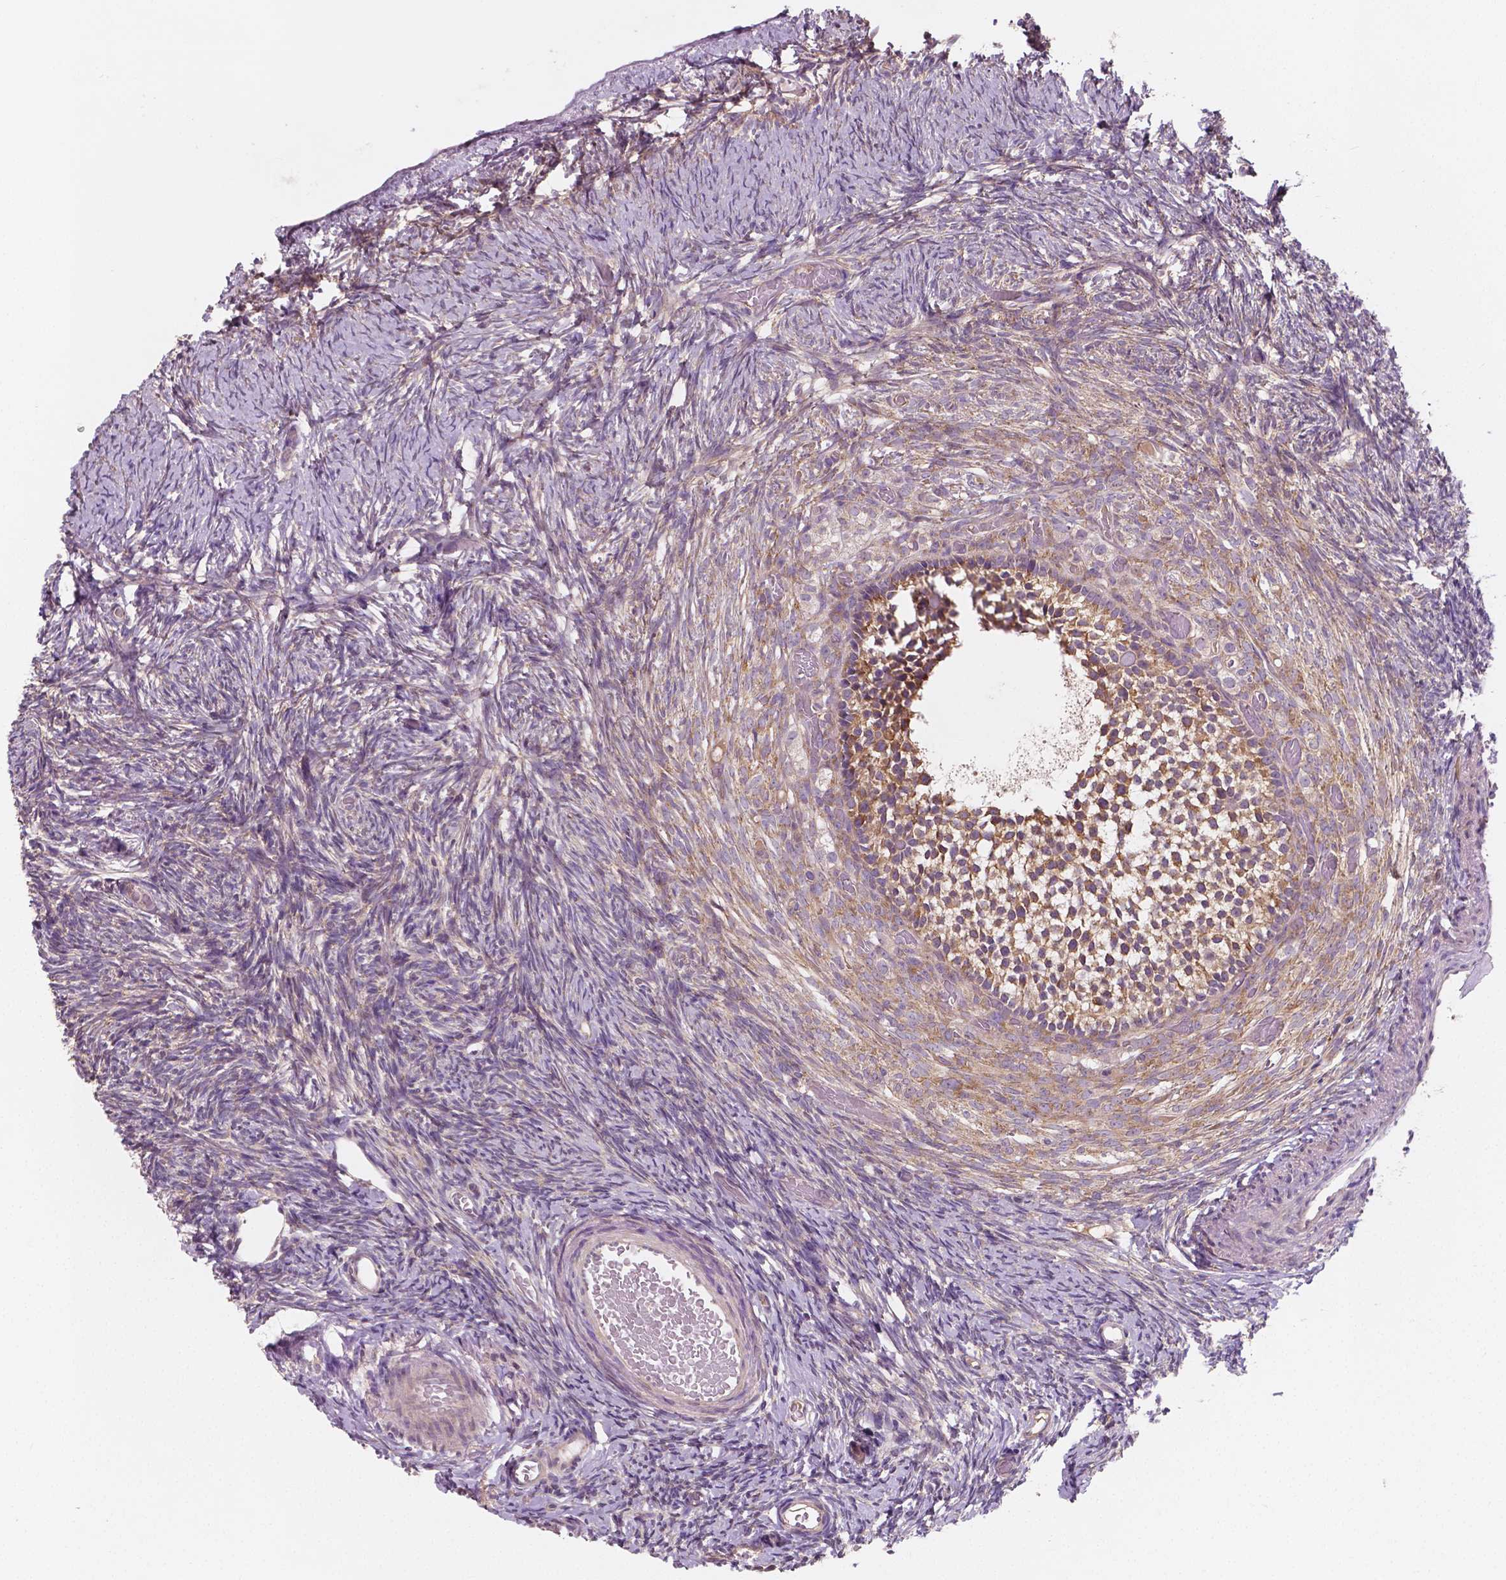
{"staining": {"intensity": "weak", "quantity": ">75%", "location": "cytoplasmic/membranous"}, "tissue": "ovary", "cell_type": "Follicle cells", "image_type": "normal", "snomed": [{"axis": "morphology", "description": "Normal tissue, NOS"}, {"axis": "topography", "description": "Ovary"}], "caption": "High-power microscopy captured an immunohistochemistry (IHC) photomicrograph of normal ovary, revealing weak cytoplasmic/membranous positivity in approximately >75% of follicle cells.", "gene": "LSM14B", "patient": {"sex": "female", "age": 39}}